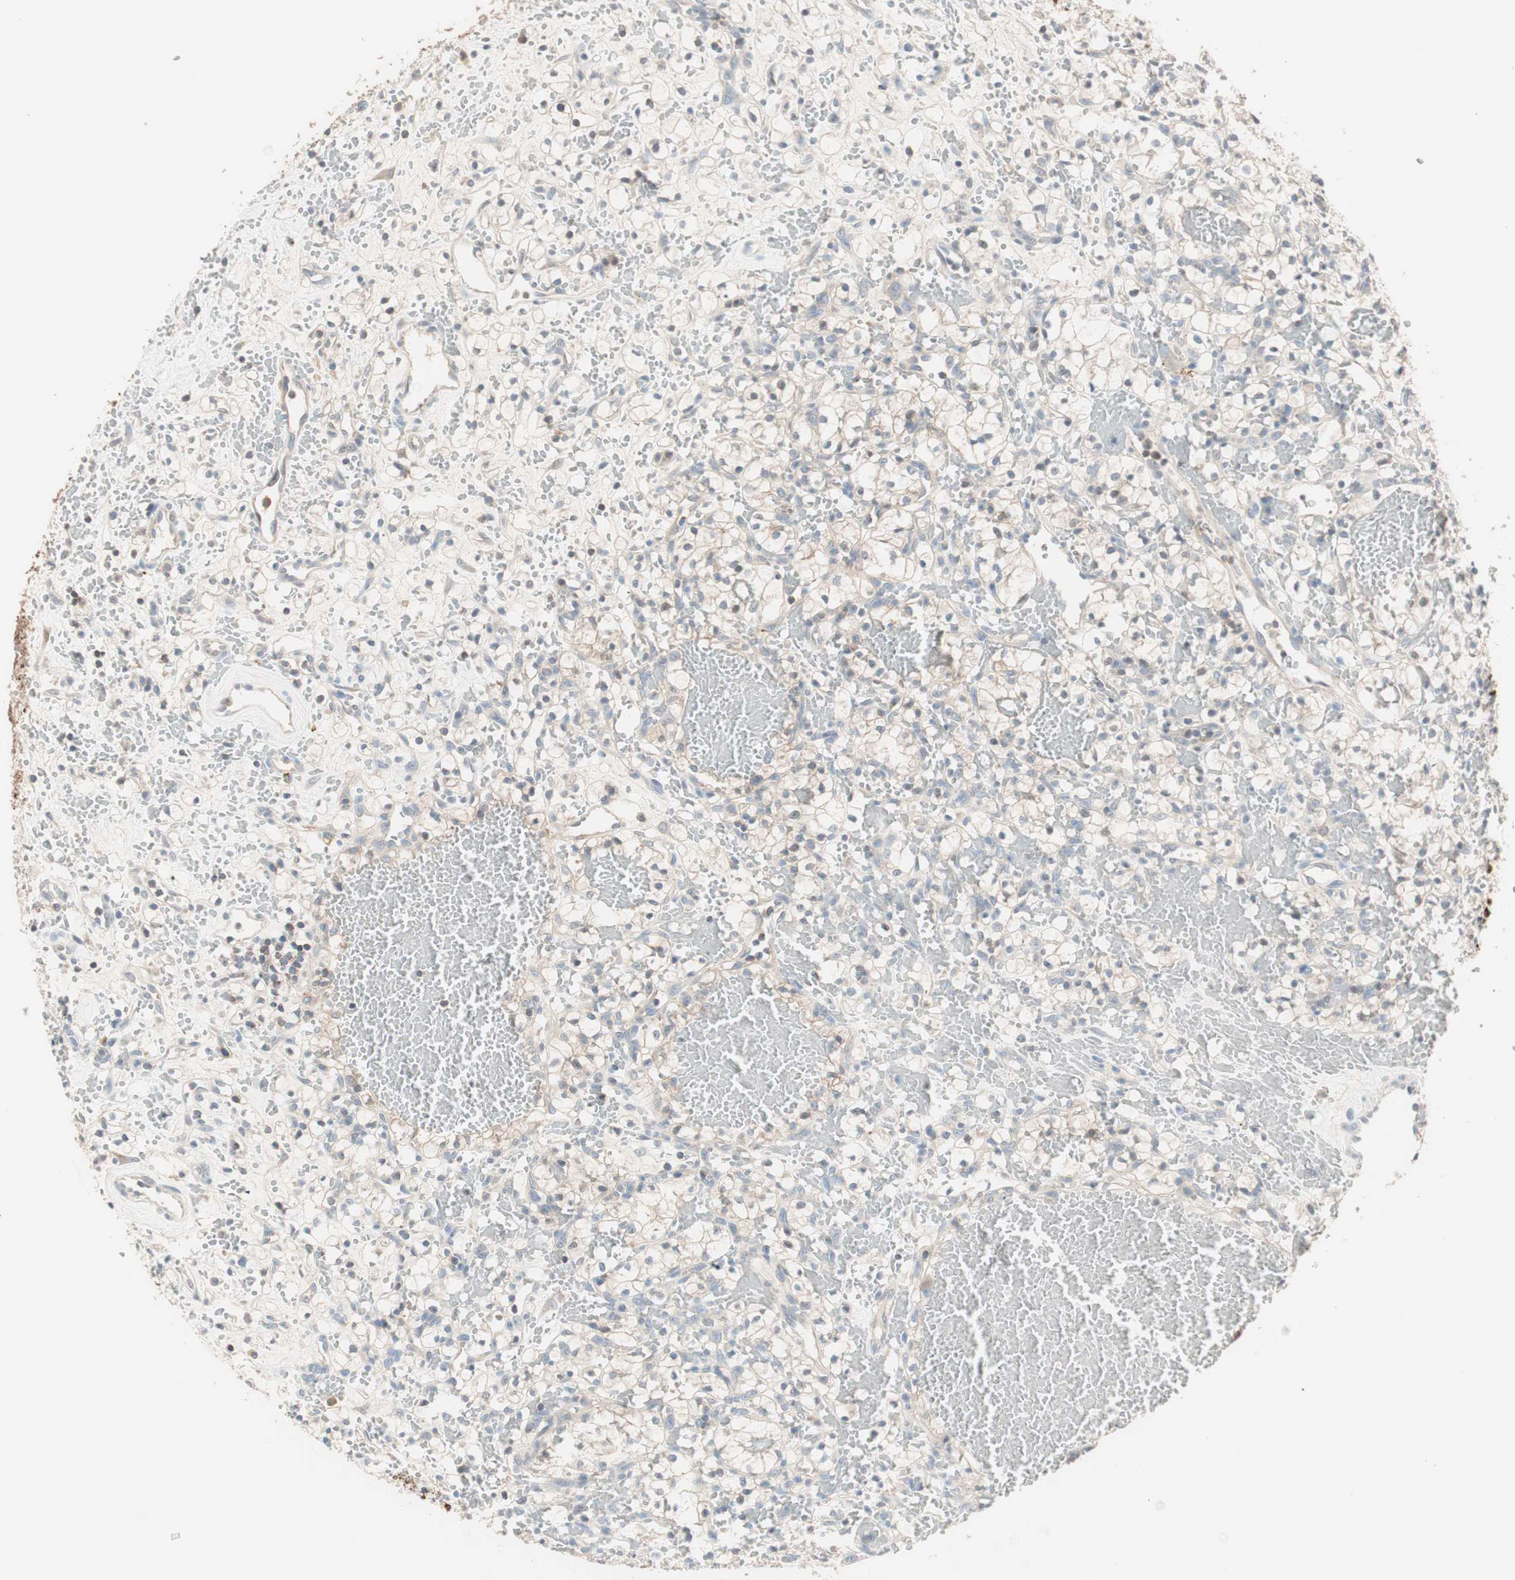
{"staining": {"intensity": "weak", "quantity": "<25%", "location": "cytoplasmic/membranous,nuclear"}, "tissue": "renal cancer", "cell_type": "Tumor cells", "image_type": "cancer", "snomed": [{"axis": "morphology", "description": "Adenocarcinoma, NOS"}, {"axis": "topography", "description": "Kidney"}], "caption": "An image of human adenocarcinoma (renal) is negative for staining in tumor cells.", "gene": "RAD54B", "patient": {"sex": "female", "age": 60}}